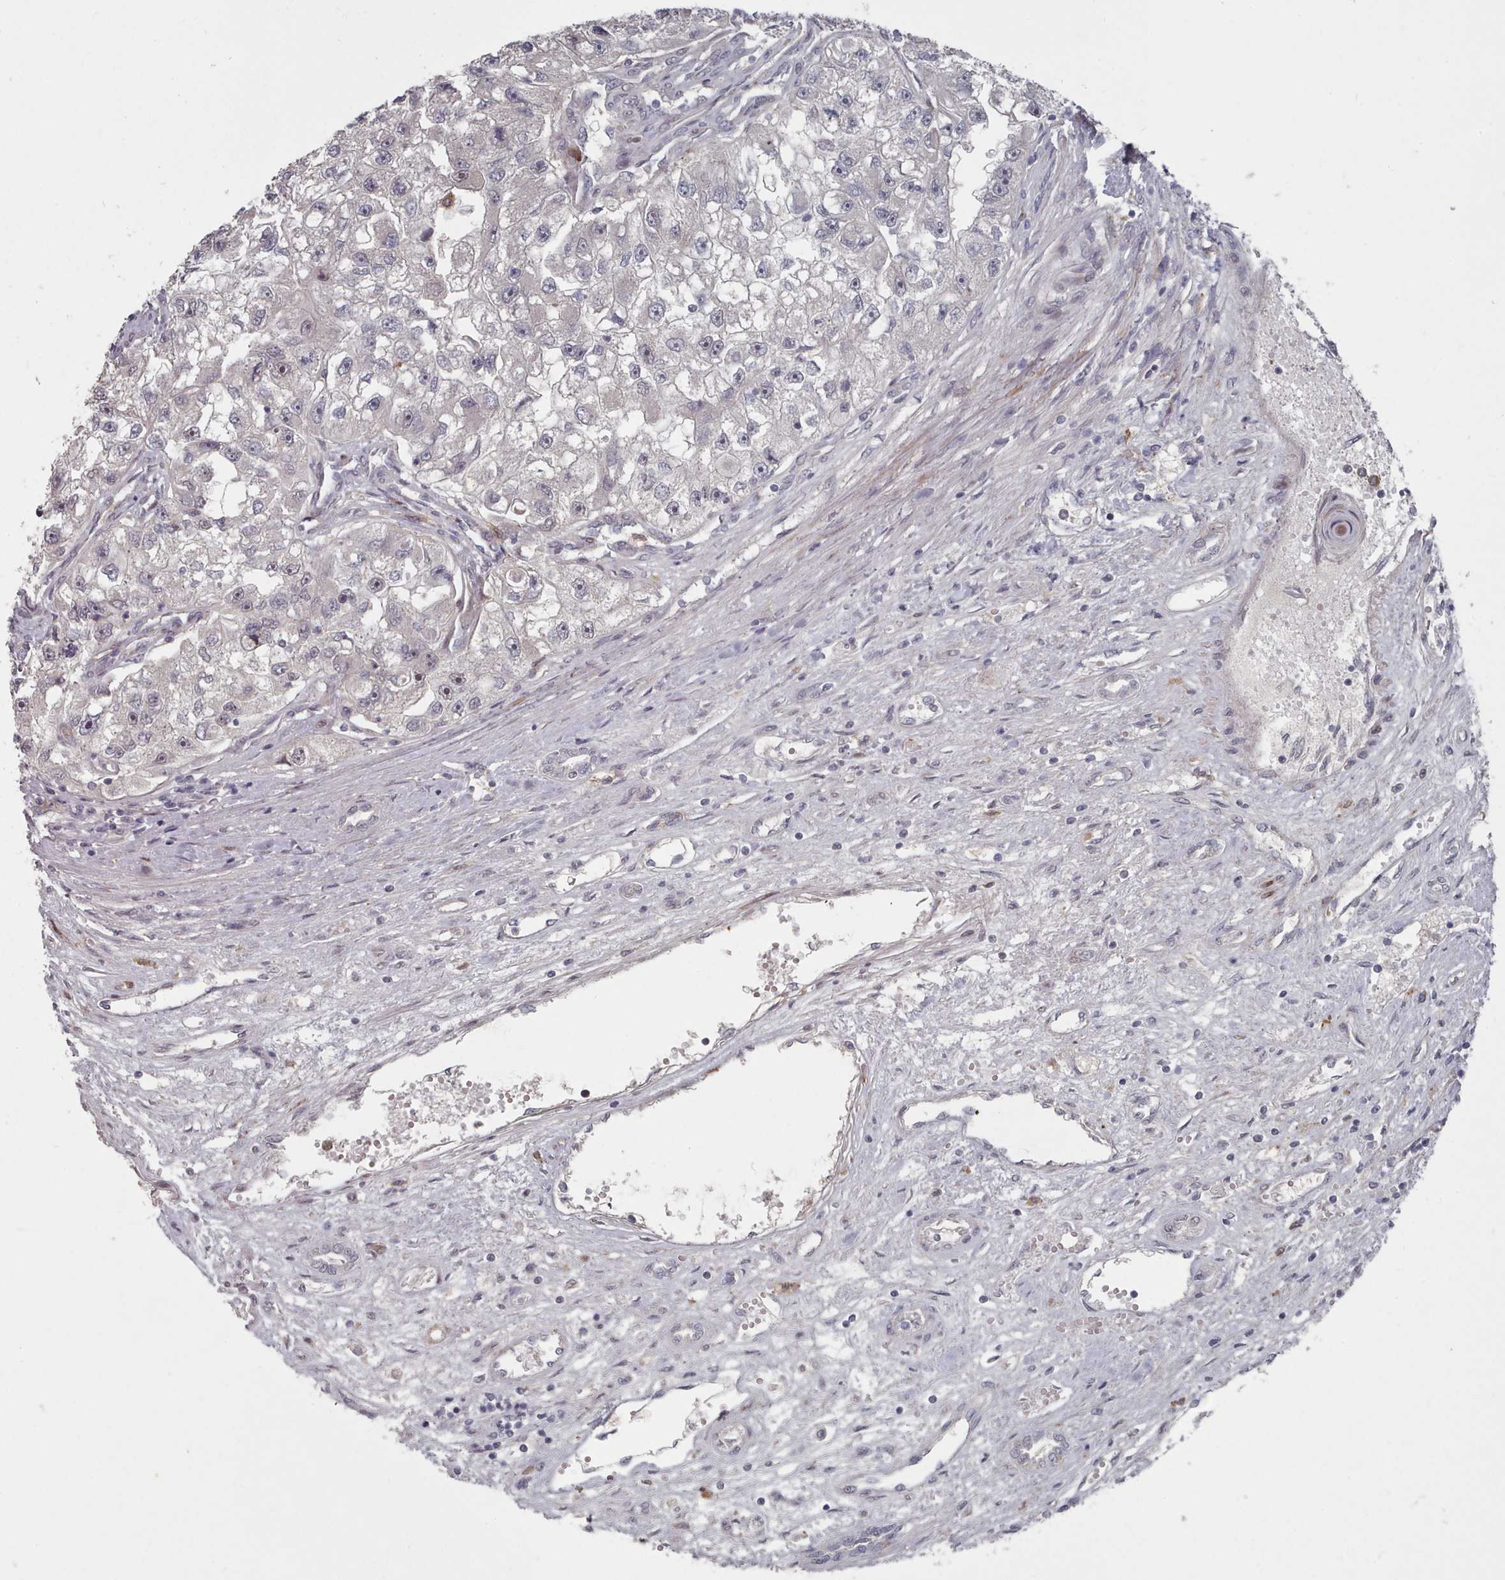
{"staining": {"intensity": "negative", "quantity": "none", "location": "none"}, "tissue": "renal cancer", "cell_type": "Tumor cells", "image_type": "cancer", "snomed": [{"axis": "morphology", "description": "Adenocarcinoma, NOS"}, {"axis": "topography", "description": "Kidney"}], "caption": "A histopathology image of human renal cancer (adenocarcinoma) is negative for staining in tumor cells.", "gene": "COL8A2", "patient": {"sex": "male", "age": 63}}